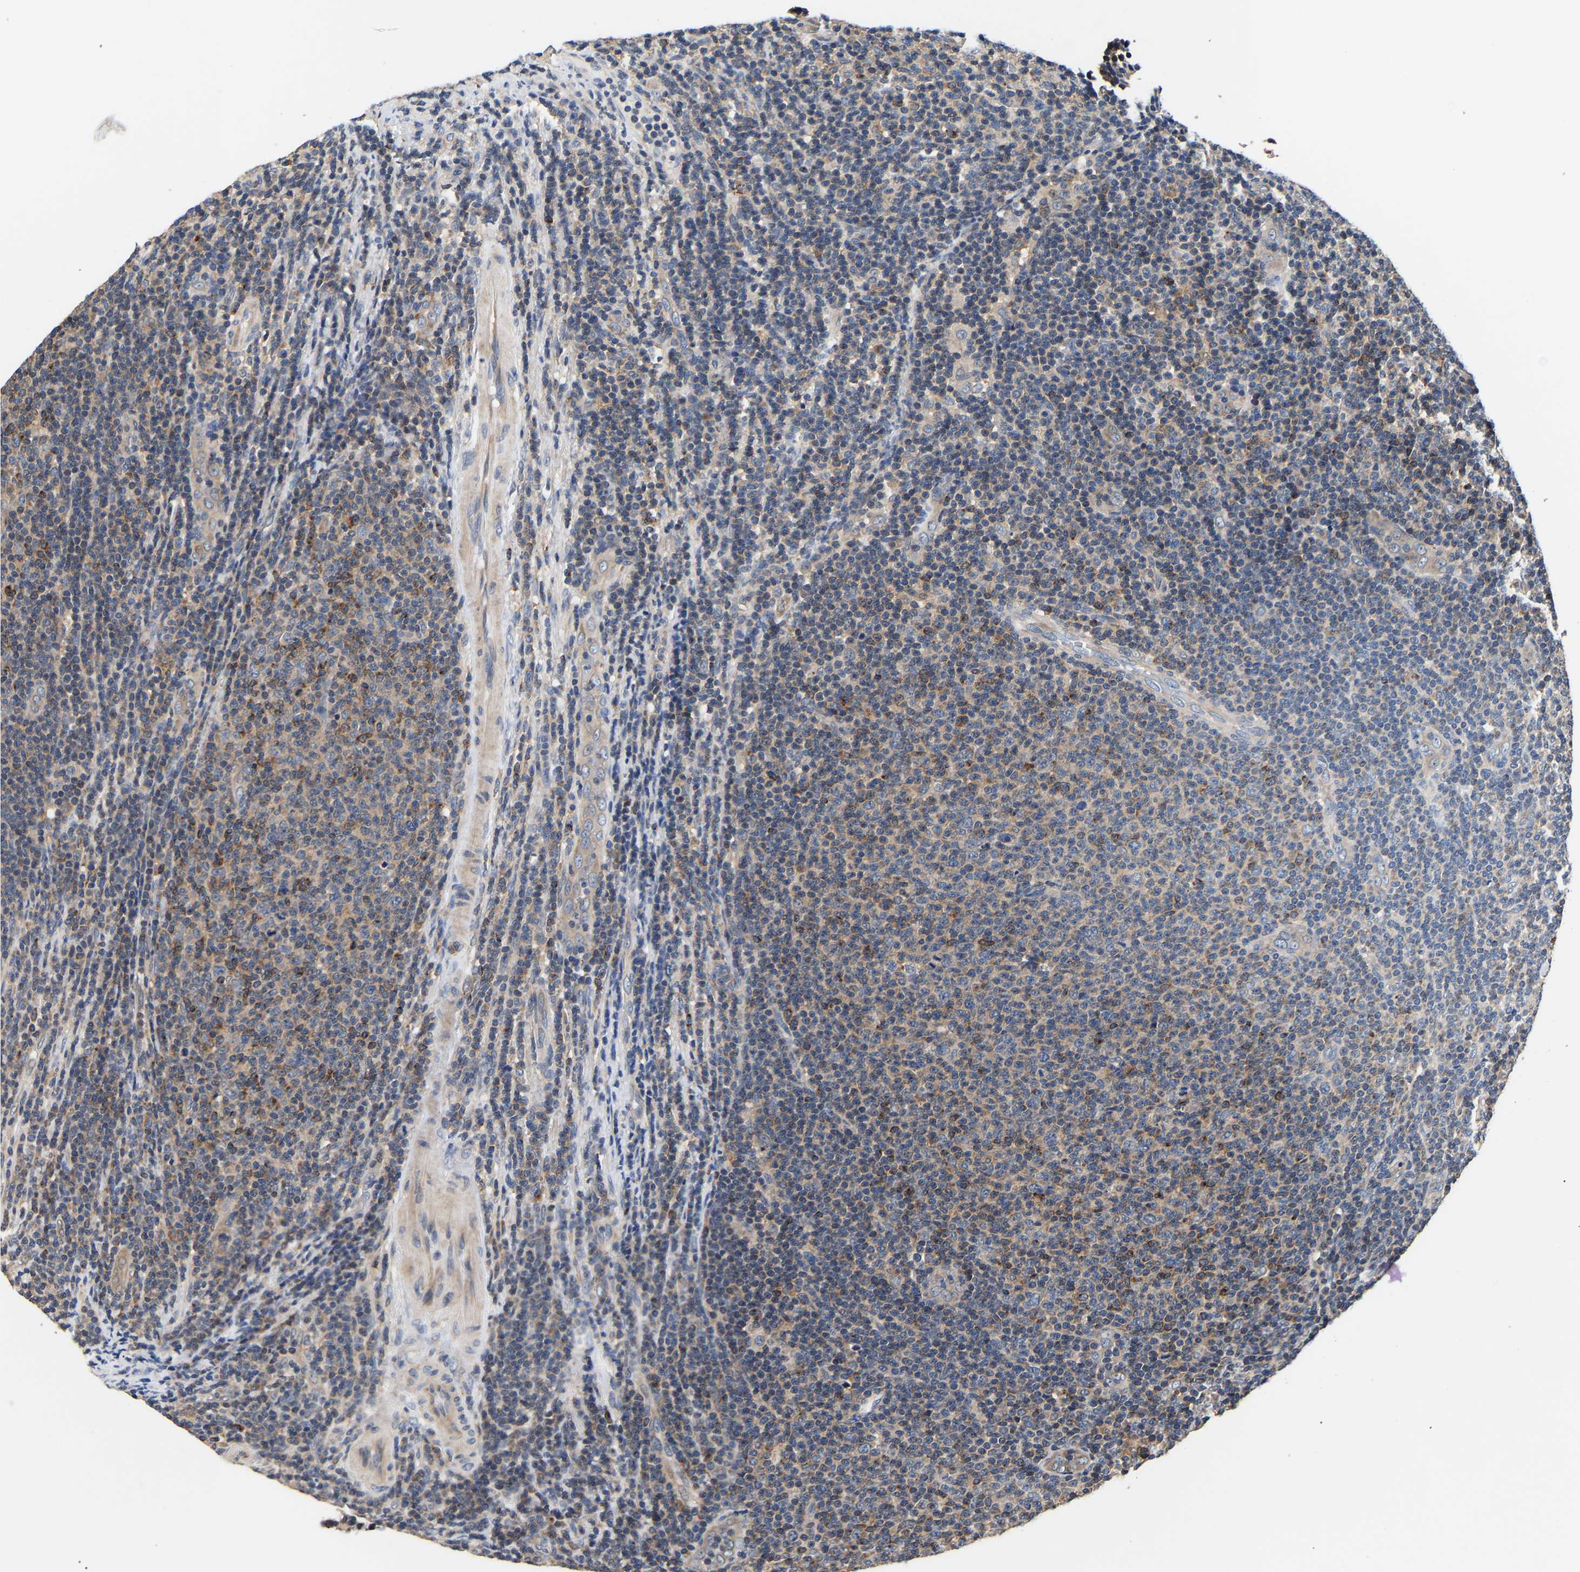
{"staining": {"intensity": "weak", "quantity": "<25%", "location": "cytoplasmic/membranous"}, "tissue": "lymphoma", "cell_type": "Tumor cells", "image_type": "cancer", "snomed": [{"axis": "morphology", "description": "Malignant lymphoma, non-Hodgkin's type, Low grade"}, {"axis": "topography", "description": "Lymph node"}], "caption": "The micrograph shows no staining of tumor cells in lymphoma.", "gene": "LRBA", "patient": {"sex": "male", "age": 66}}